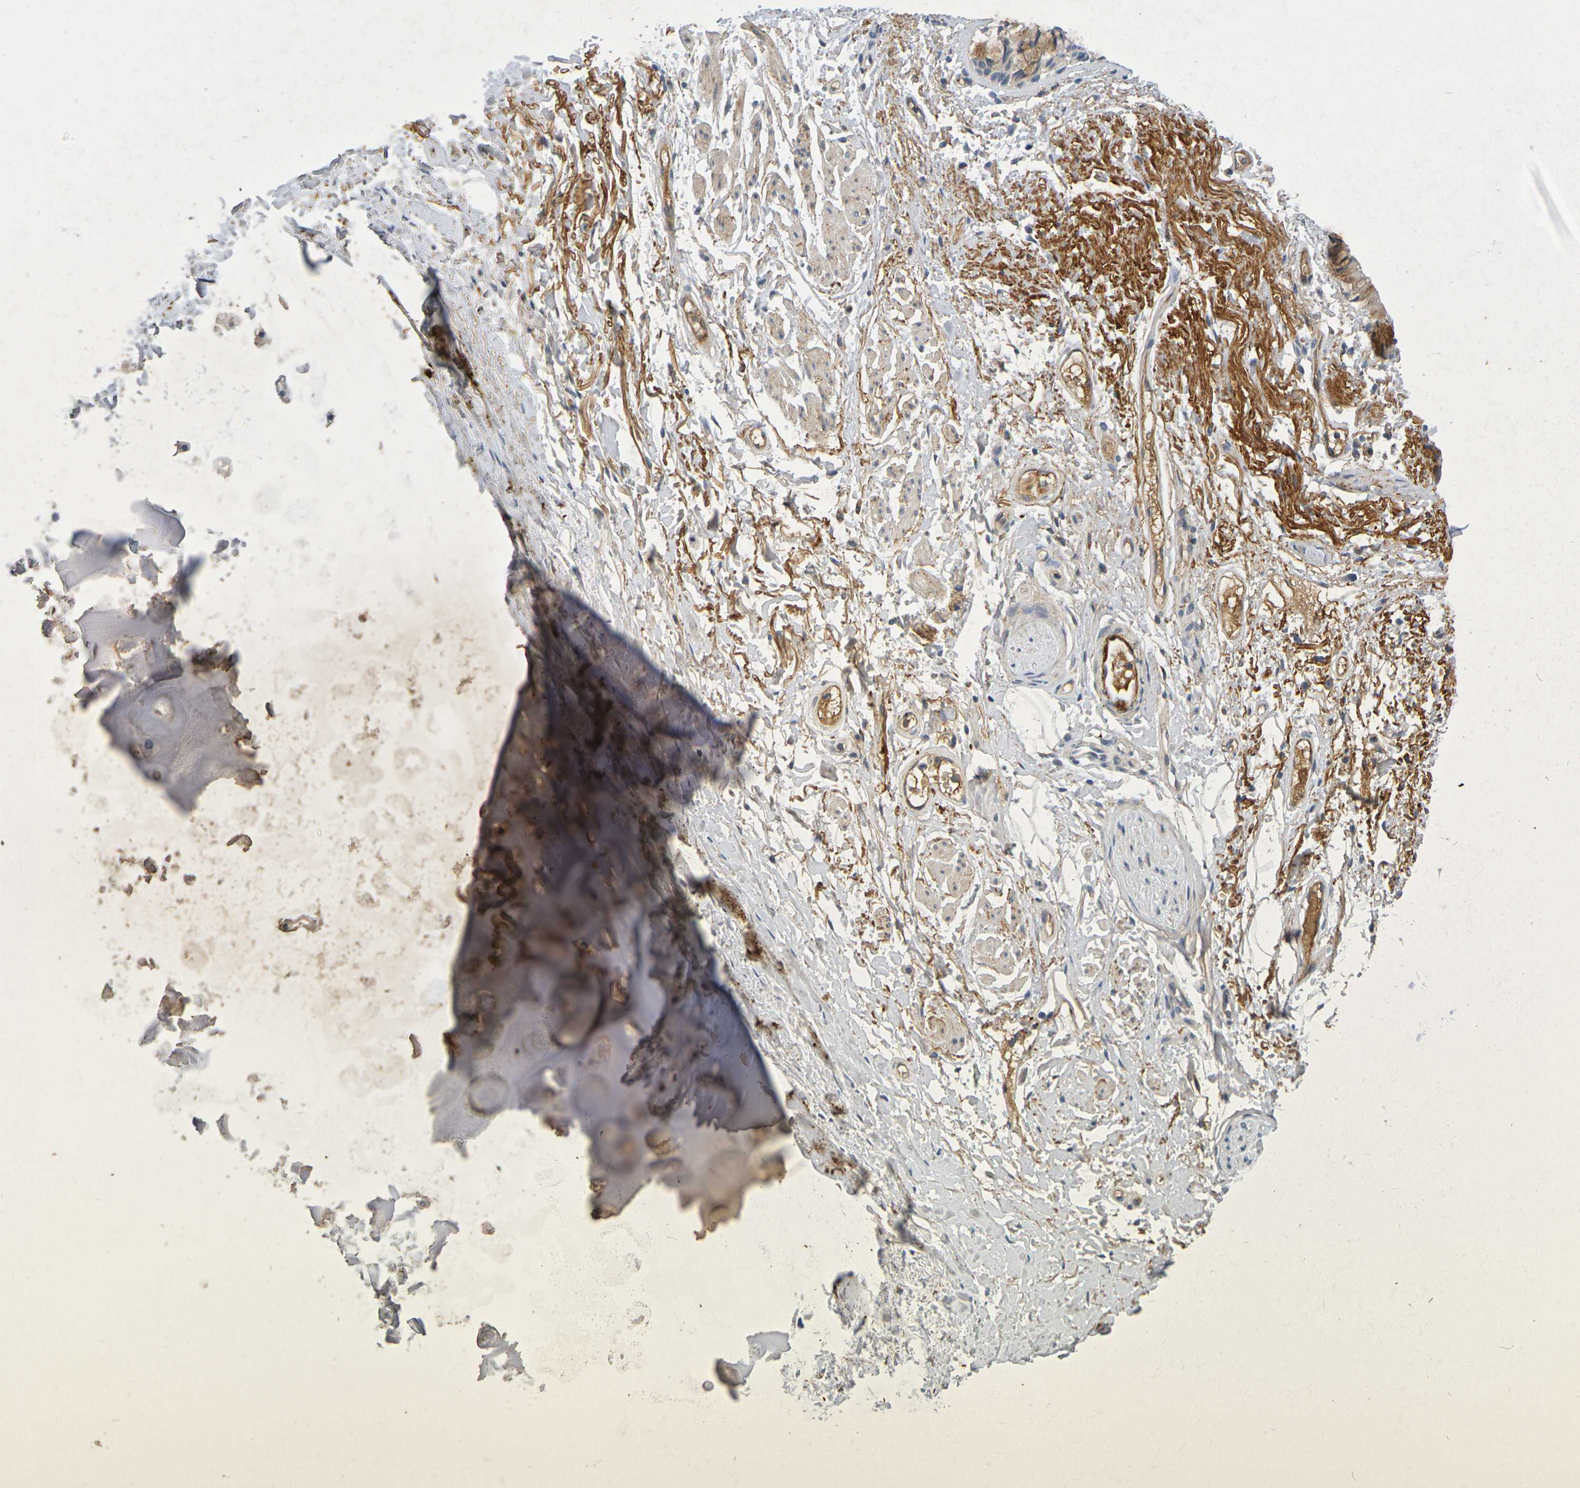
{"staining": {"intensity": "negative", "quantity": "none", "location": "none"}, "tissue": "adipose tissue", "cell_type": "Adipocytes", "image_type": "normal", "snomed": [{"axis": "morphology", "description": "Normal tissue, NOS"}, {"axis": "topography", "description": "Cartilage tissue"}, {"axis": "topography", "description": "Bronchus"}], "caption": "IHC image of normal adipose tissue stained for a protein (brown), which reveals no positivity in adipocytes.", "gene": "IL10", "patient": {"sex": "female", "age": 73}}